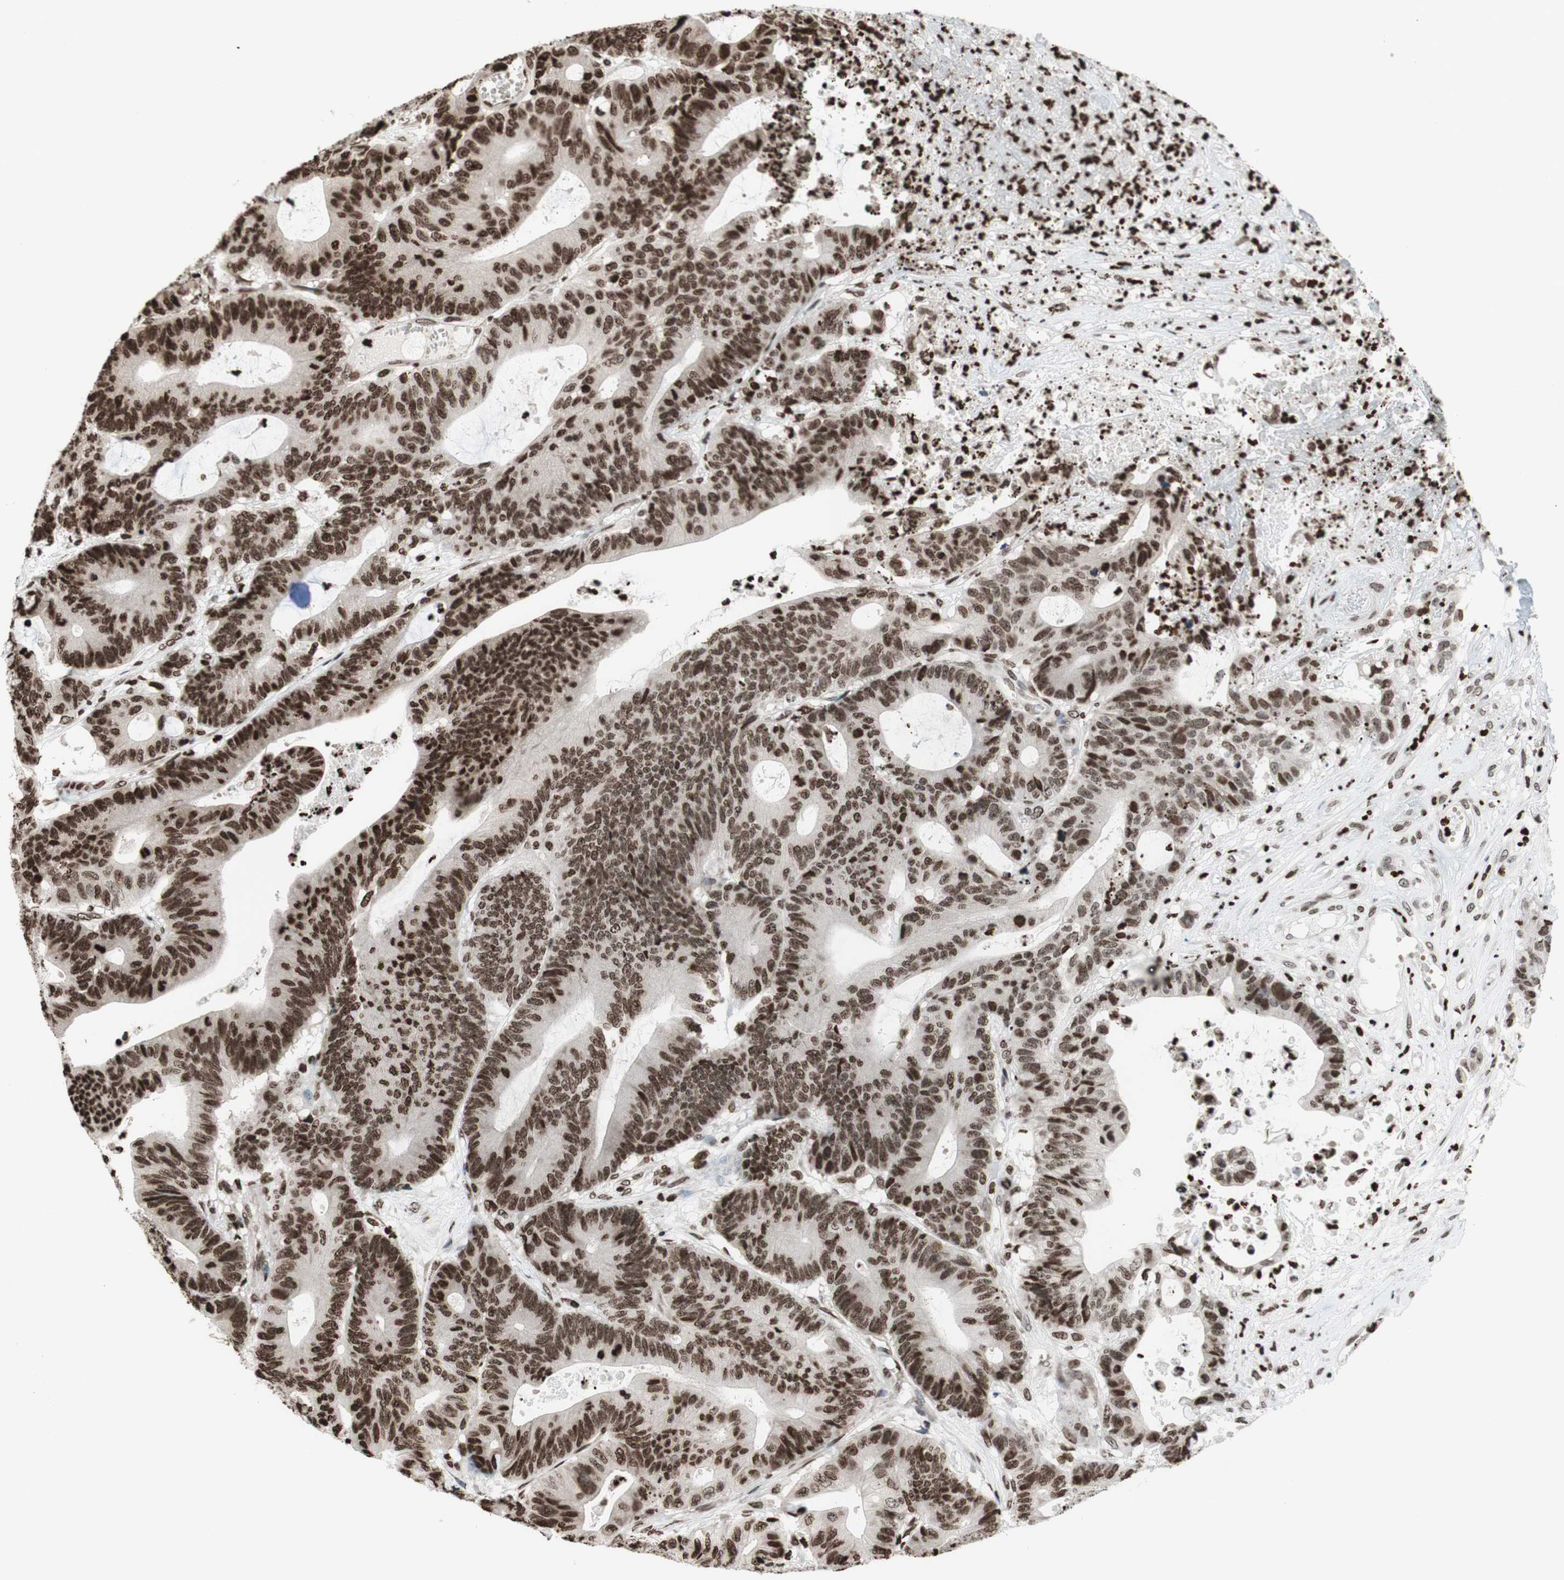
{"staining": {"intensity": "moderate", "quantity": ">75%", "location": "nuclear"}, "tissue": "colorectal cancer", "cell_type": "Tumor cells", "image_type": "cancer", "snomed": [{"axis": "morphology", "description": "Adenocarcinoma, NOS"}, {"axis": "topography", "description": "Colon"}], "caption": "Immunohistochemical staining of colorectal adenocarcinoma demonstrates moderate nuclear protein positivity in about >75% of tumor cells.", "gene": "NCOA3", "patient": {"sex": "female", "age": 84}}